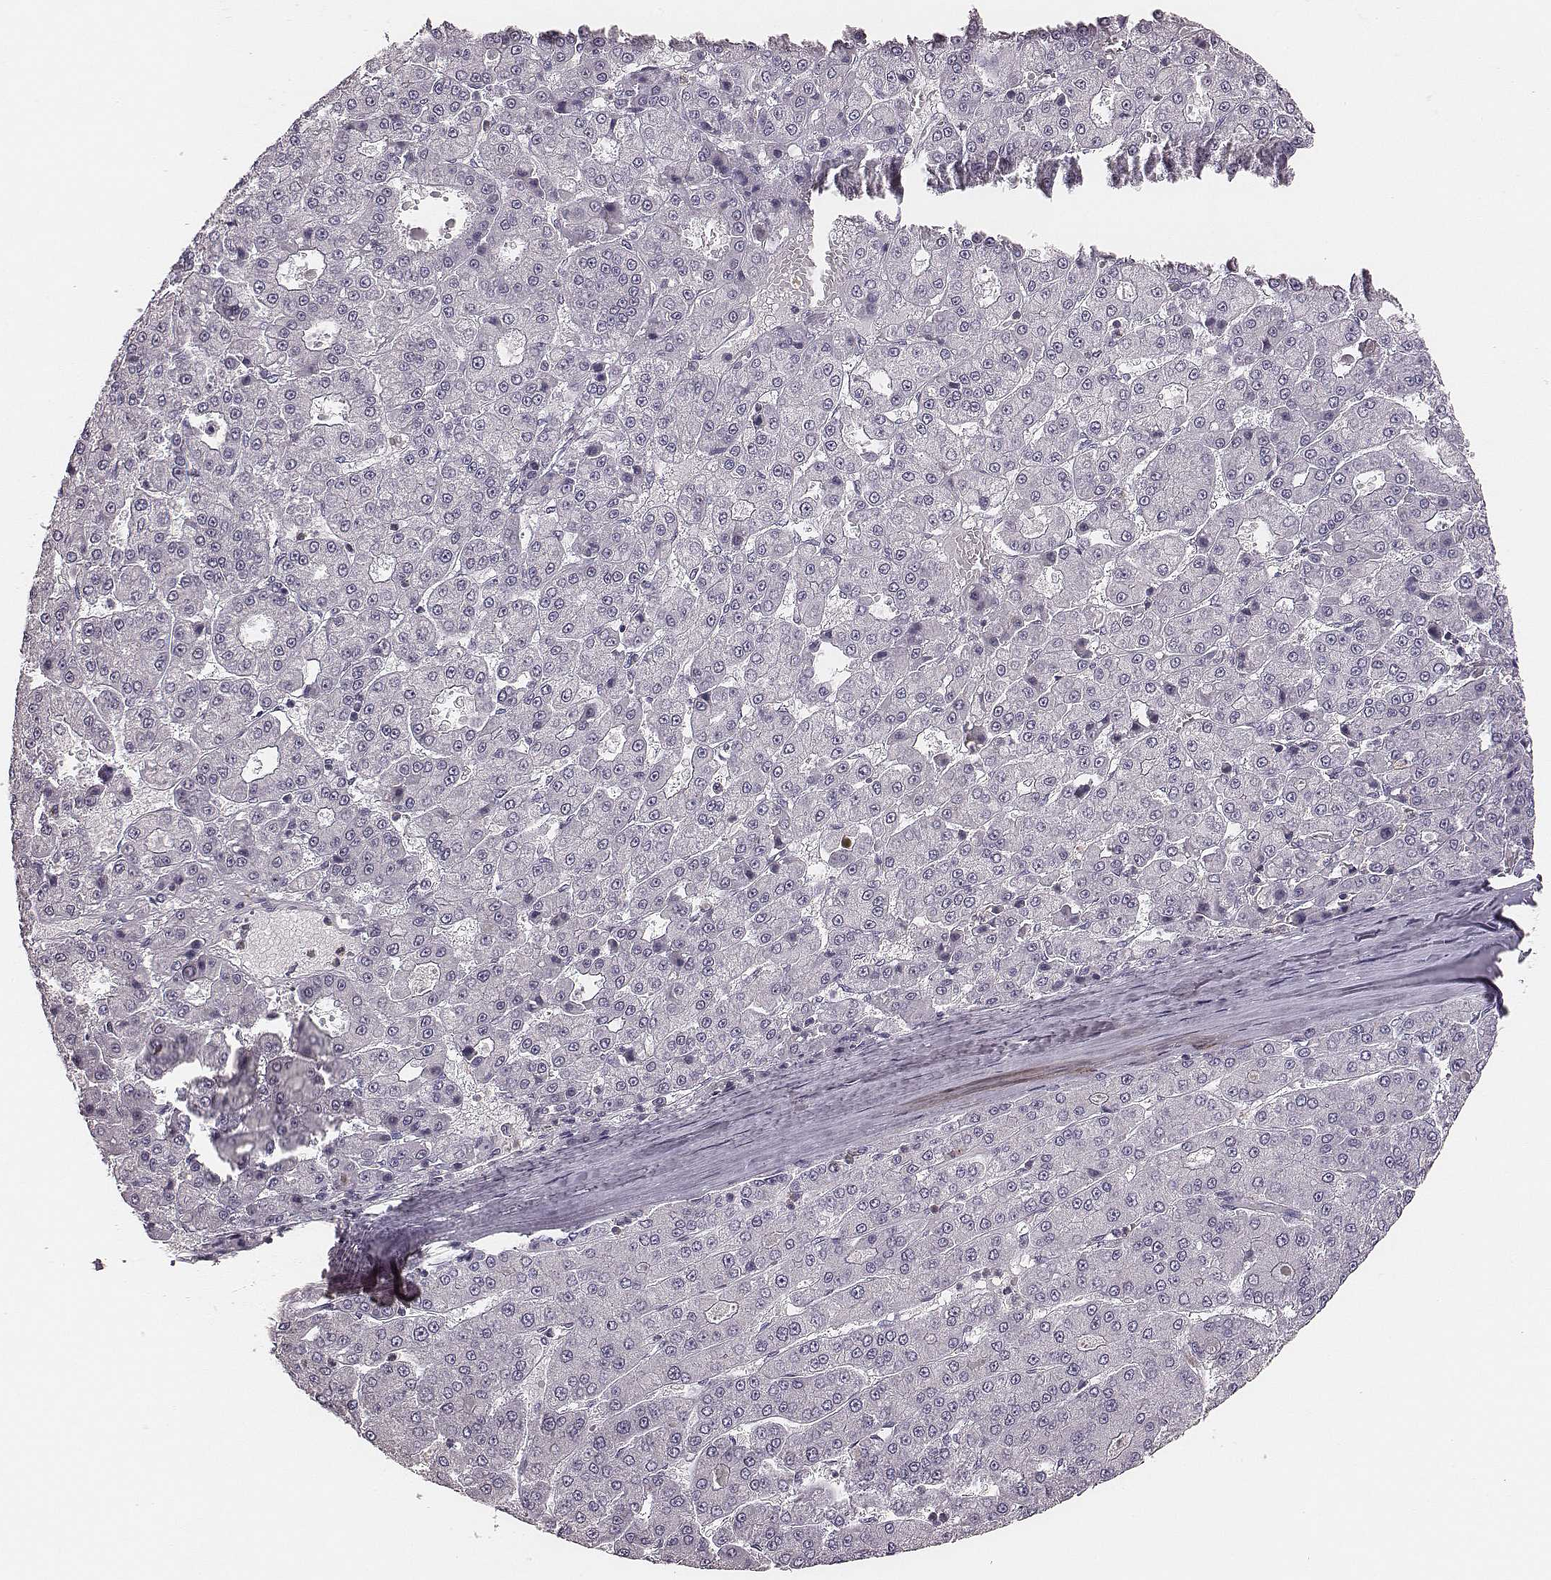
{"staining": {"intensity": "negative", "quantity": "none", "location": "none"}, "tissue": "liver cancer", "cell_type": "Tumor cells", "image_type": "cancer", "snomed": [{"axis": "morphology", "description": "Carcinoma, Hepatocellular, NOS"}, {"axis": "topography", "description": "Liver"}], "caption": "This is an IHC photomicrograph of human liver cancer. There is no staining in tumor cells.", "gene": "ZNF365", "patient": {"sex": "male", "age": 70}}